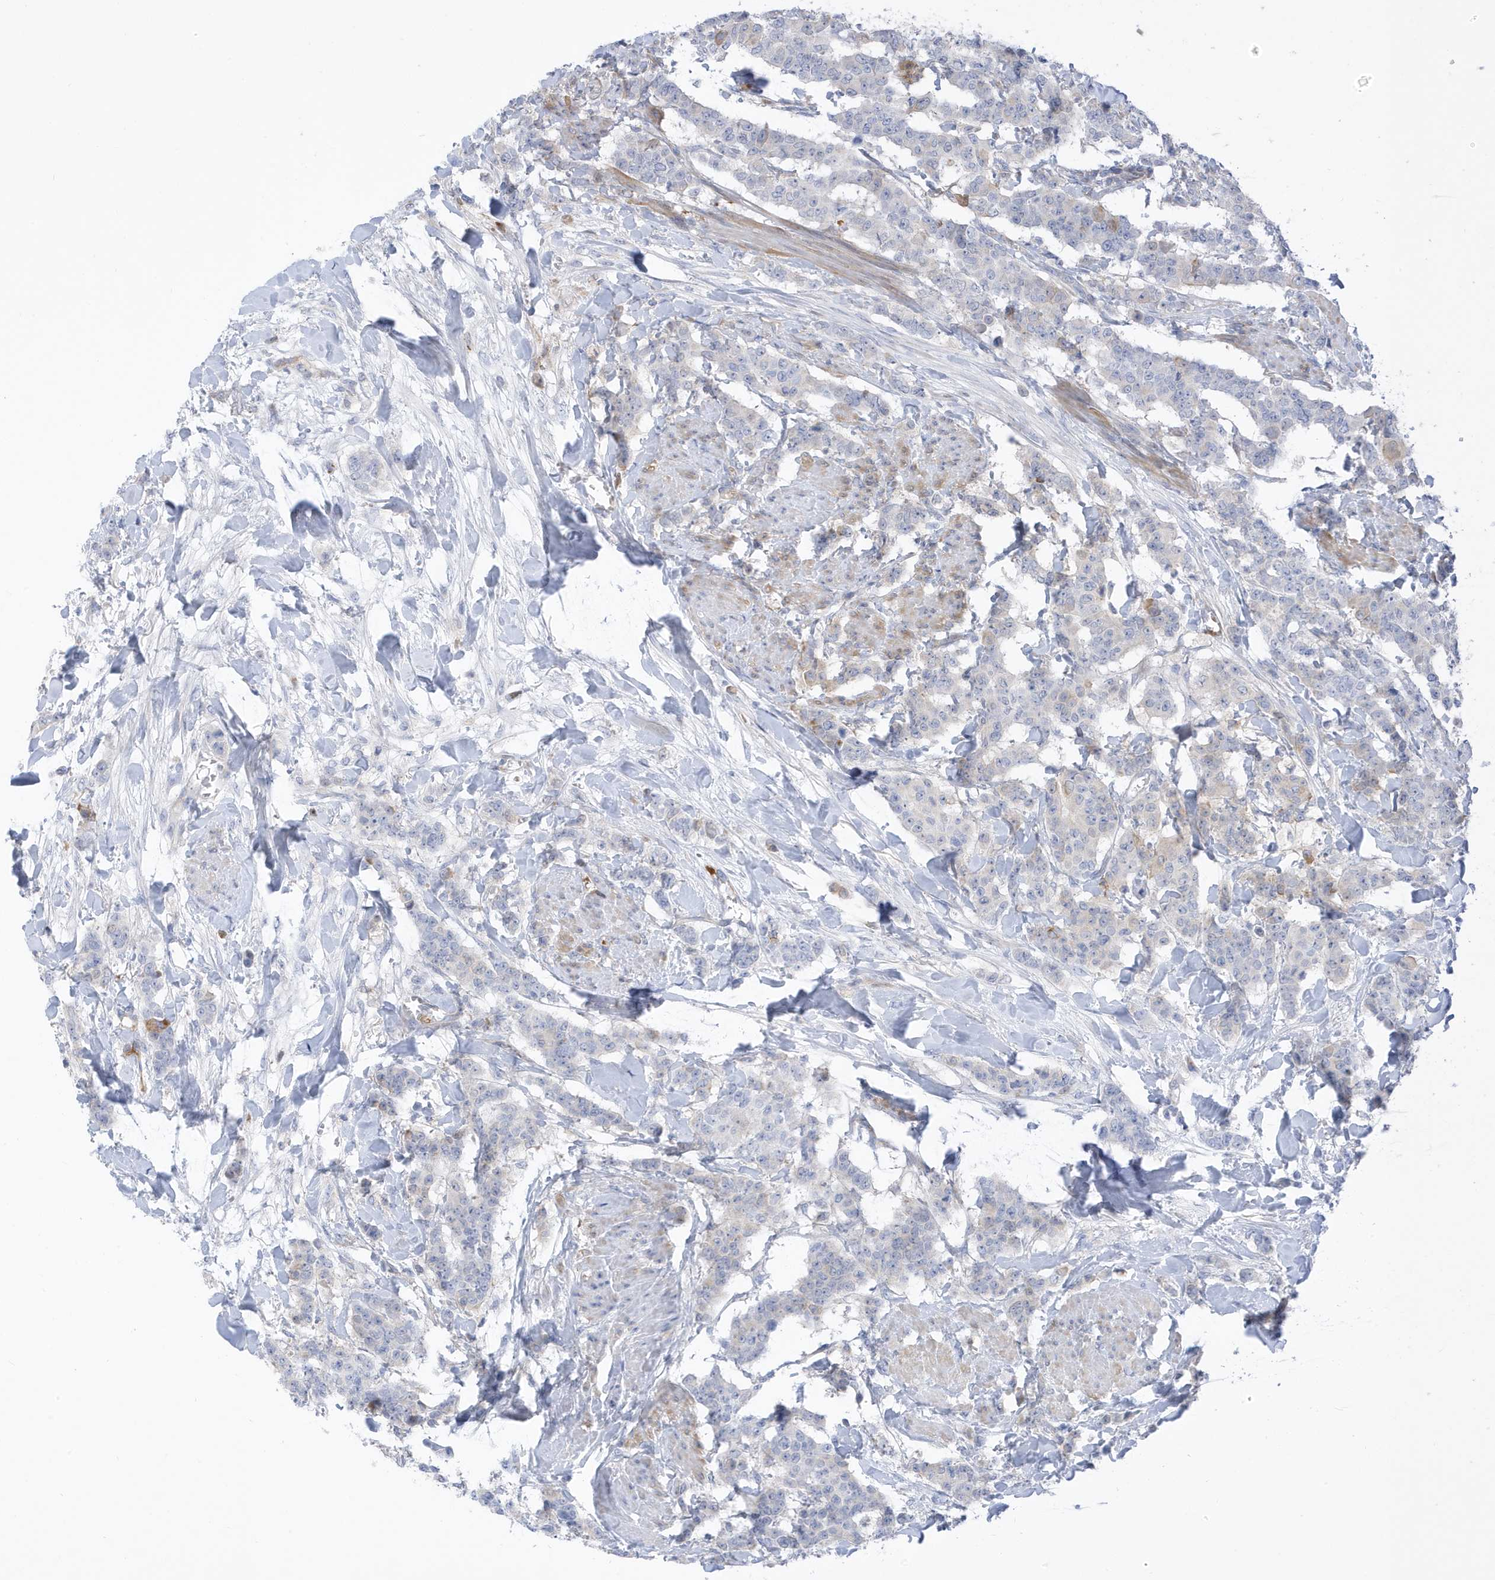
{"staining": {"intensity": "negative", "quantity": "none", "location": "none"}, "tissue": "breast cancer", "cell_type": "Tumor cells", "image_type": "cancer", "snomed": [{"axis": "morphology", "description": "Duct carcinoma"}, {"axis": "topography", "description": "Breast"}], "caption": "An immunohistochemistry photomicrograph of breast cancer (intraductal carcinoma) is shown. There is no staining in tumor cells of breast cancer (intraductal carcinoma).", "gene": "ATP13A5", "patient": {"sex": "female", "age": 40}}